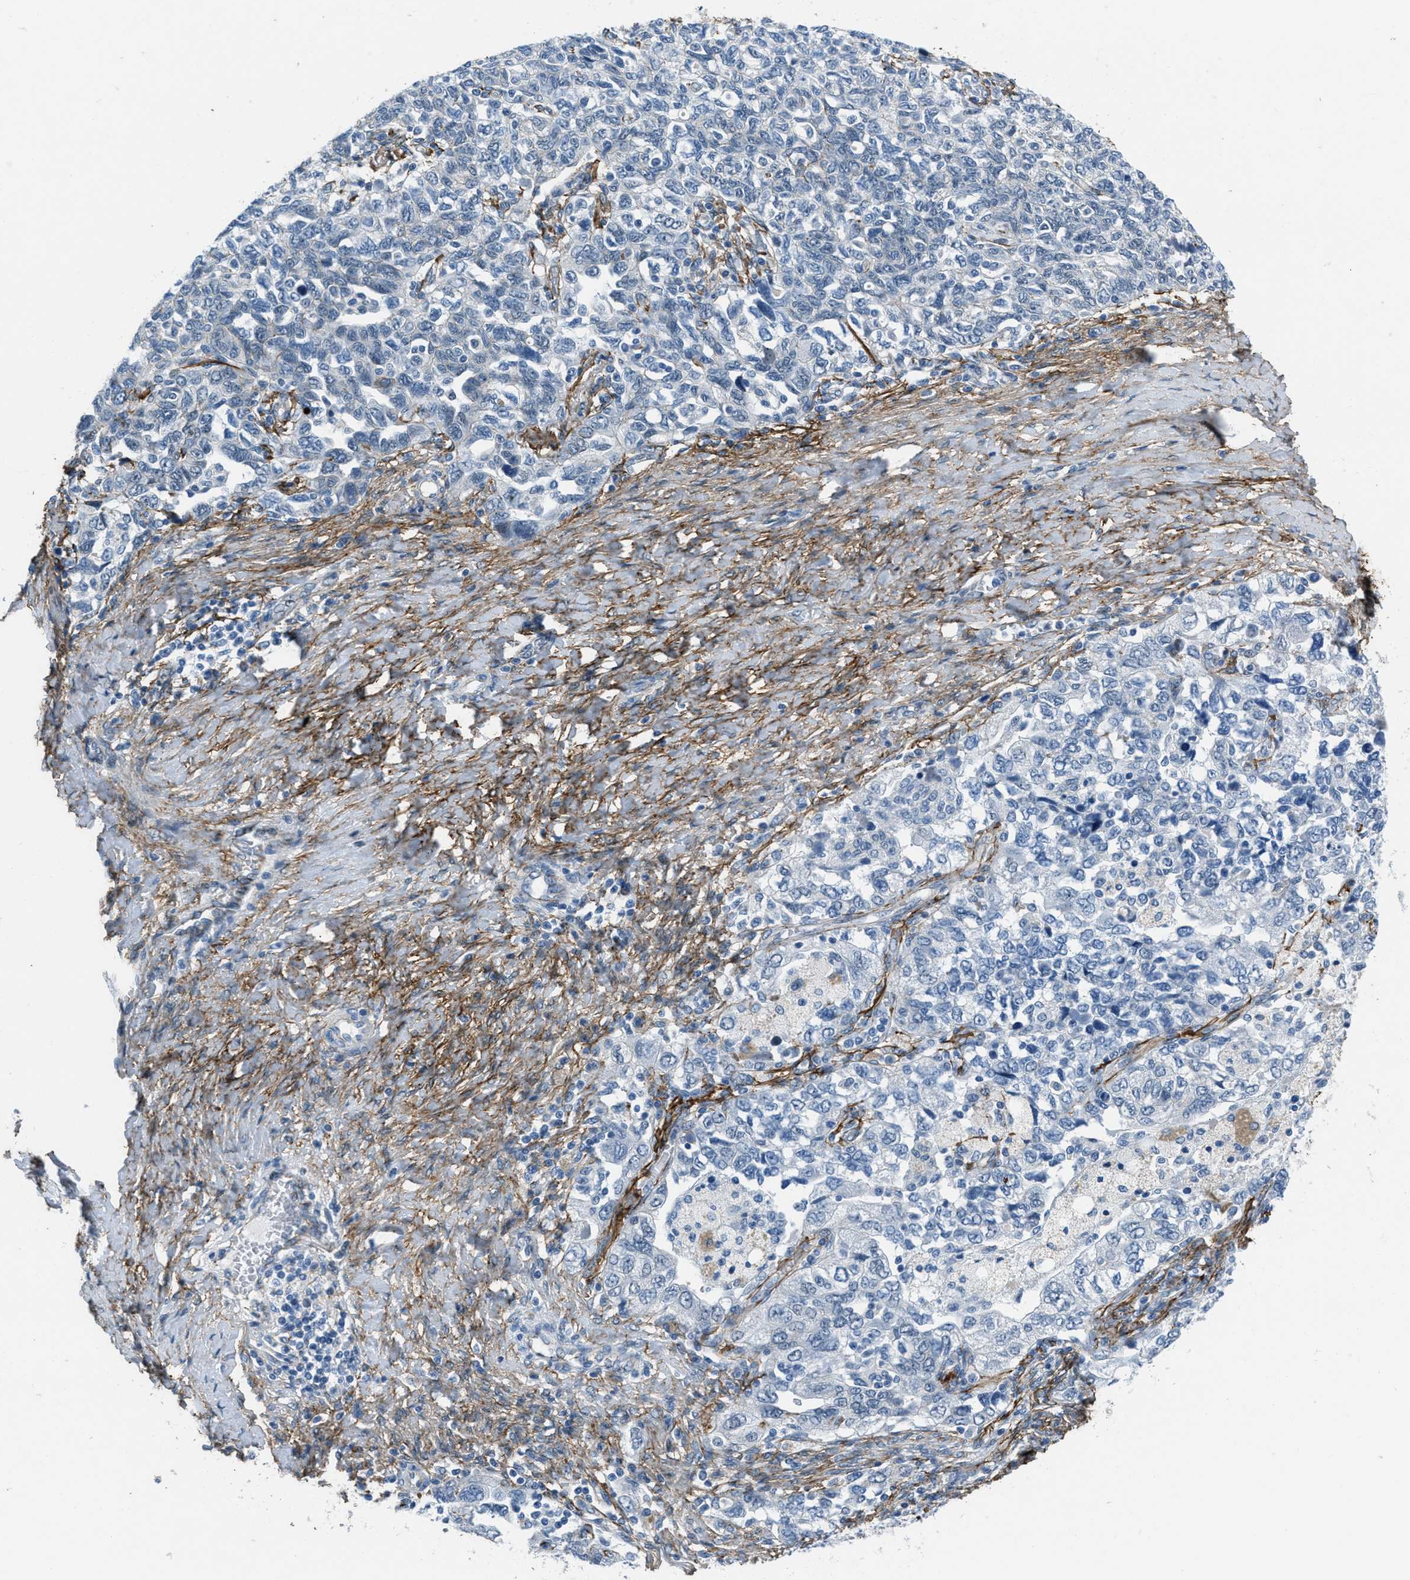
{"staining": {"intensity": "negative", "quantity": "none", "location": "none"}, "tissue": "ovarian cancer", "cell_type": "Tumor cells", "image_type": "cancer", "snomed": [{"axis": "morphology", "description": "Carcinoma, NOS"}, {"axis": "morphology", "description": "Cystadenocarcinoma, serous, NOS"}, {"axis": "topography", "description": "Ovary"}], "caption": "The photomicrograph displays no significant staining in tumor cells of ovarian cancer (serous cystadenocarcinoma).", "gene": "FBN1", "patient": {"sex": "female", "age": 69}}